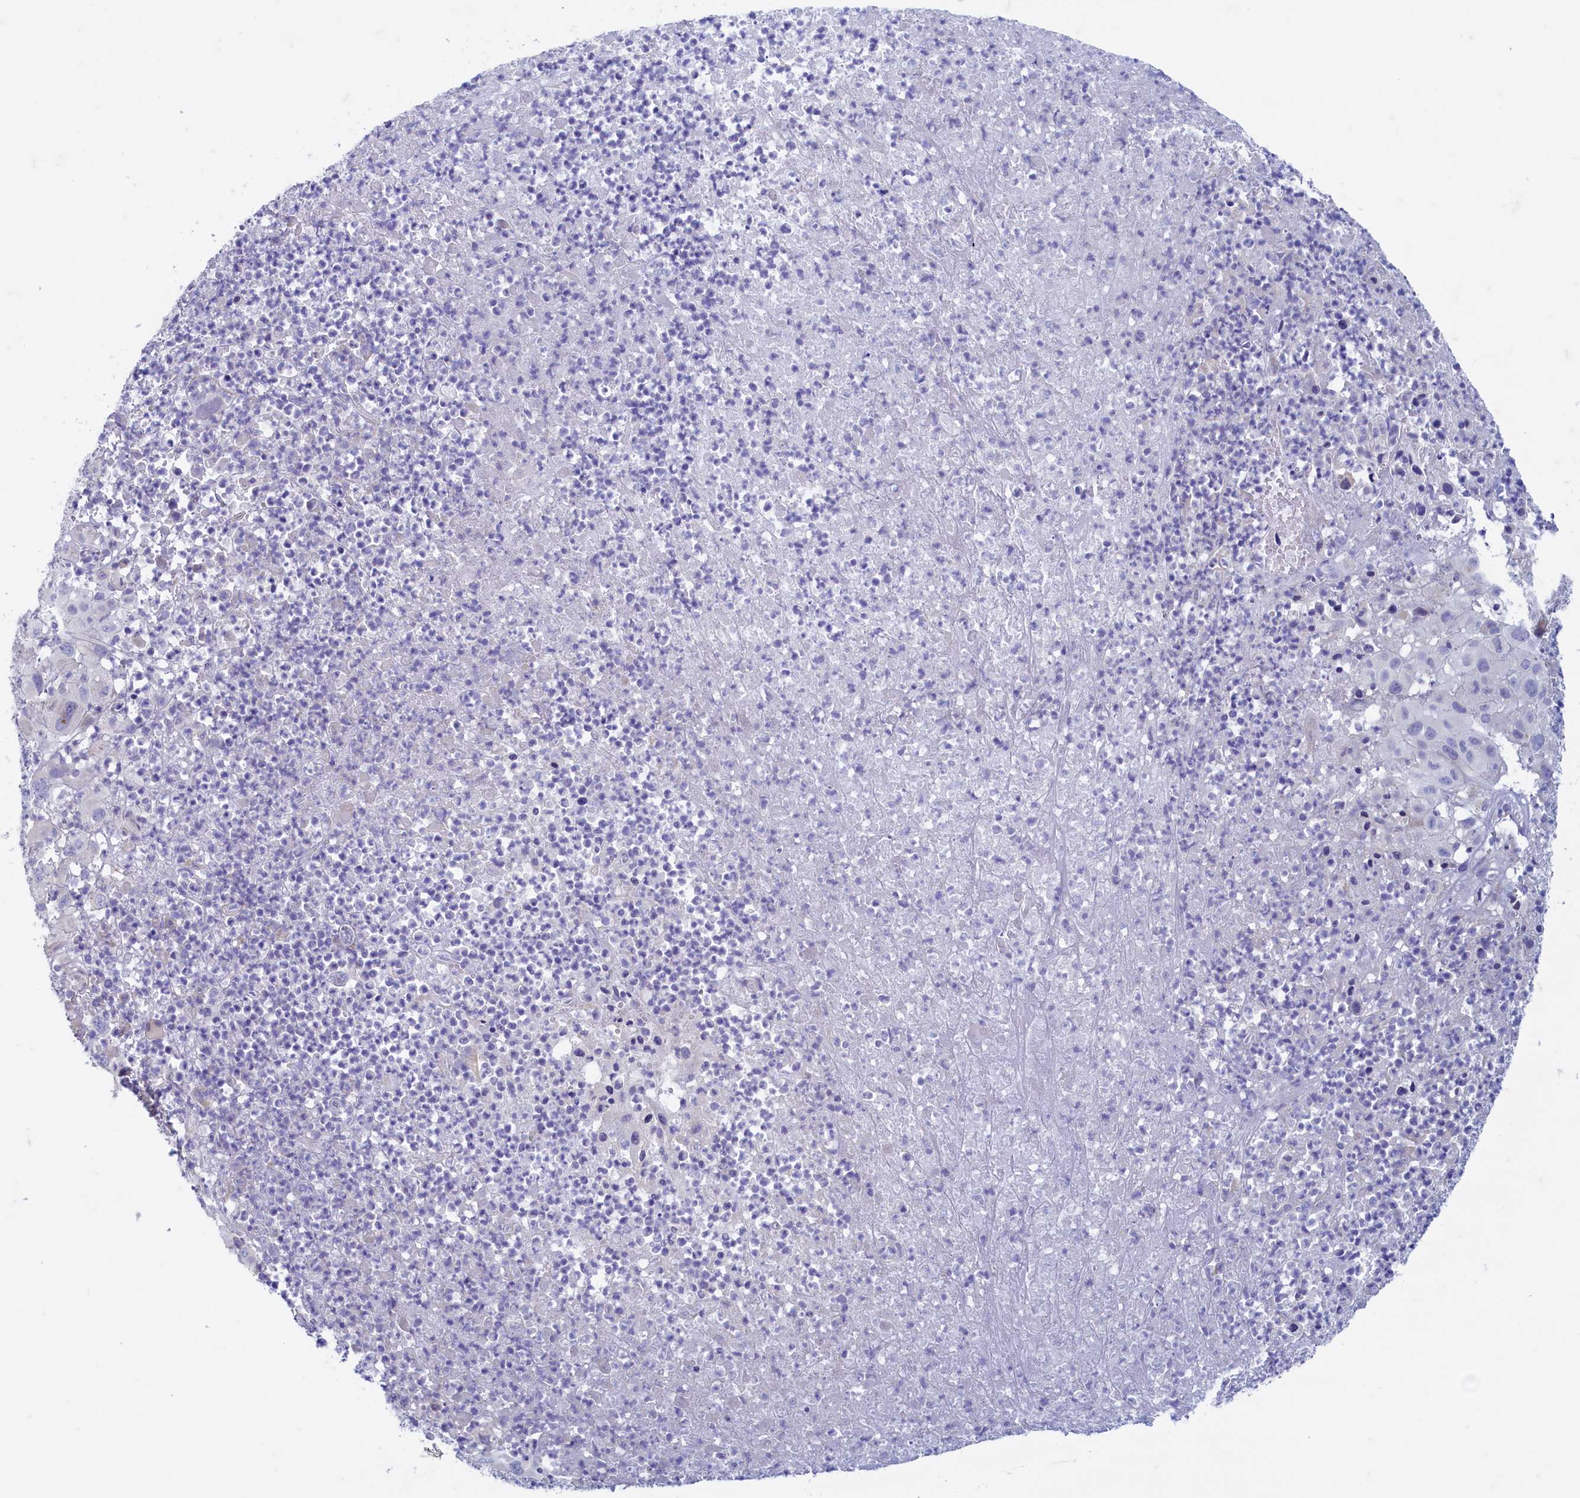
{"staining": {"intensity": "negative", "quantity": "none", "location": "none"}, "tissue": "melanoma", "cell_type": "Tumor cells", "image_type": "cancer", "snomed": [{"axis": "morphology", "description": "Malignant melanoma, NOS"}, {"axis": "topography", "description": "Skin"}], "caption": "IHC photomicrograph of malignant melanoma stained for a protein (brown), which displays no staining in tumor cells.", "gene": "MAP1LC3A", "patient": {"sex": "male", "age": 73}}